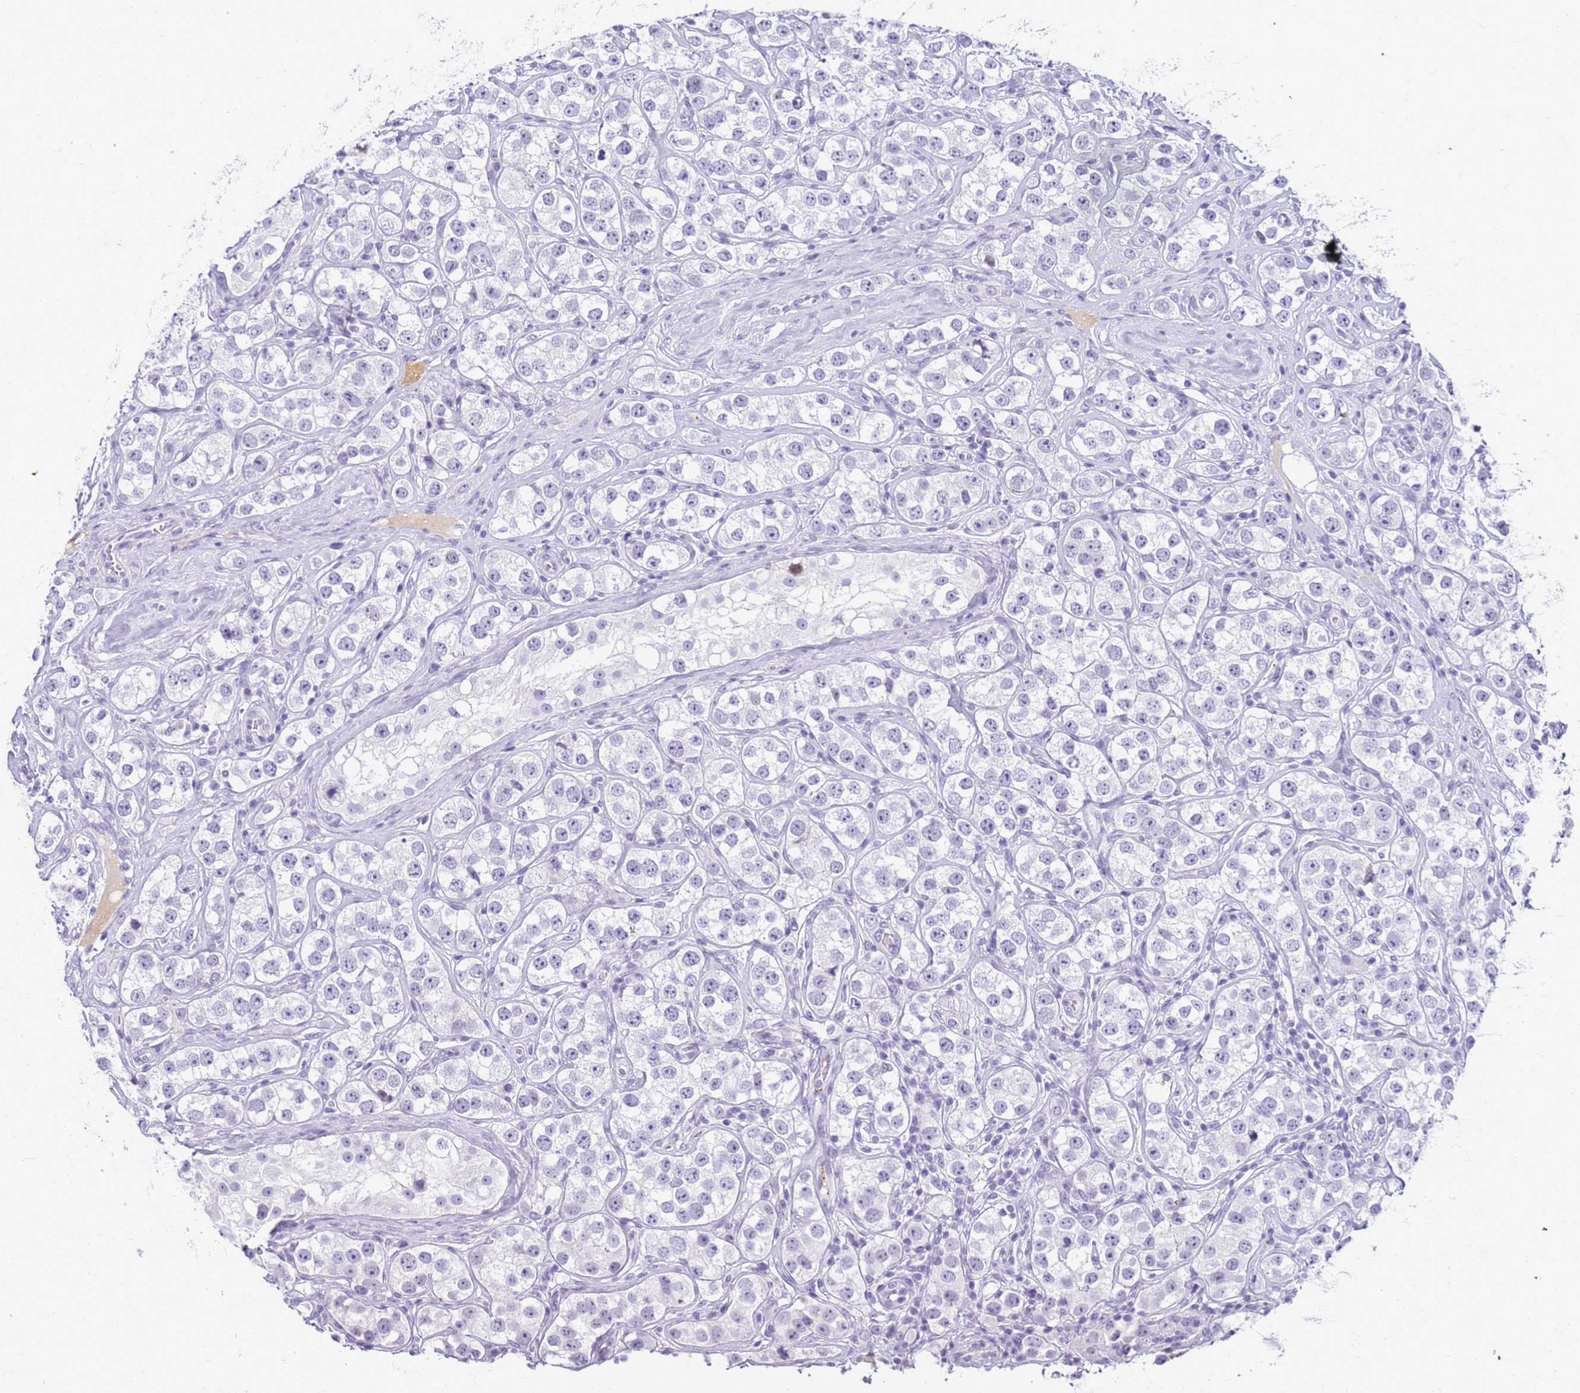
{"staining": {"intensity": "negative", "quantity": "none", "location": "none"}, "tissue": "testis cancer", "cell_type": "Tumor cells", "image_type": "cancer", "snomed": [{"axis": "morphology", "description": "Seminoma, NOS"}, {"axis": "topography", "description": "Testis"}], "caption": "Immunohistochemical staining of testis seminoma reveals no significant positivity in tumor cells.", "gene": "CFAP100", "patient": {"sex": "male", "age": 28}}